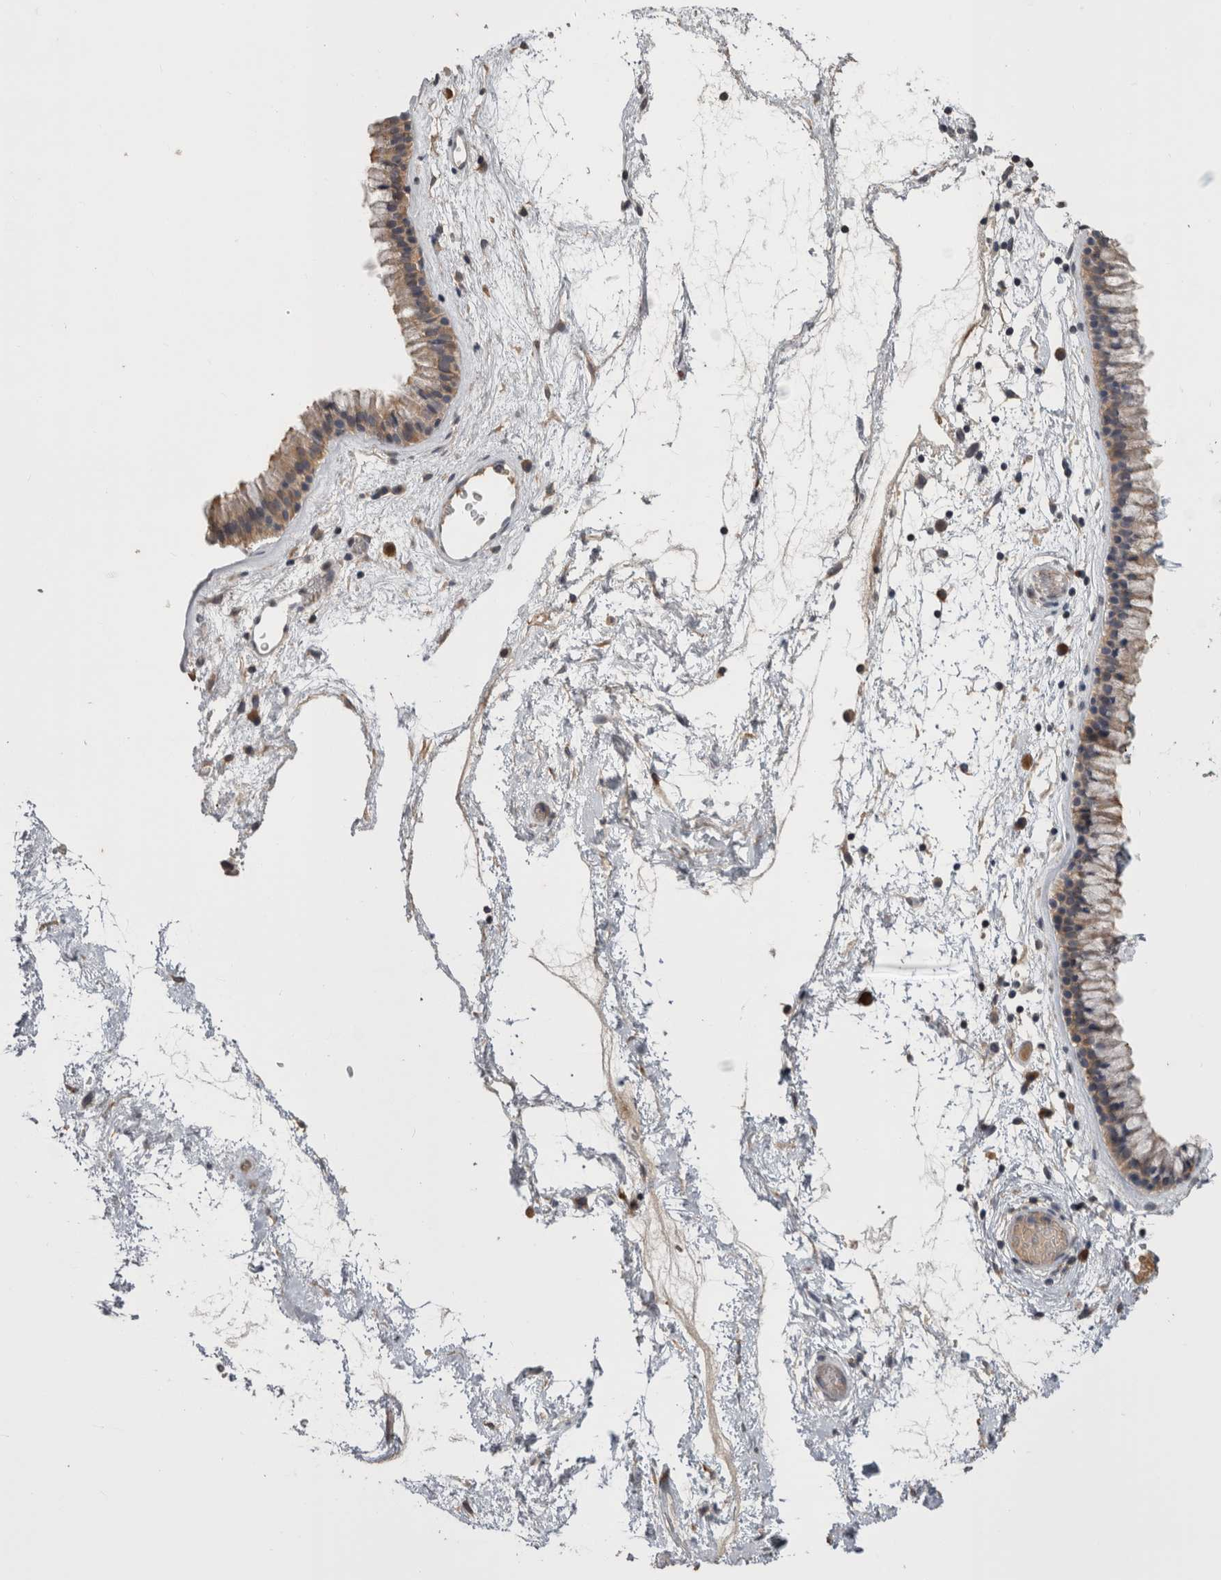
{"staining": {"intensity": "weak", "quantity": ">75%", "location": "cytoplasmic/membranous"}, "tissue": "nasopharynx", "cell_type": "Respiratory epithelial cells", "image_type": "normal", "snomed": [{"axis": "morphology", "description": "Normal tissue, NOS"}, {"axis": "morphology", "description": "Inflammation, NOS"}, {"axis": "topography", "description": "Nasopharynx"}], "caption": "Immunohistochemical staining of unremarkable human nasopharynx displays weak cytoplasmic/membranous protein expression in approximately >75% of respiratory epithelial cells.", "gene": "ANXA13", "patient": {"sex": "male", "age": 48}}